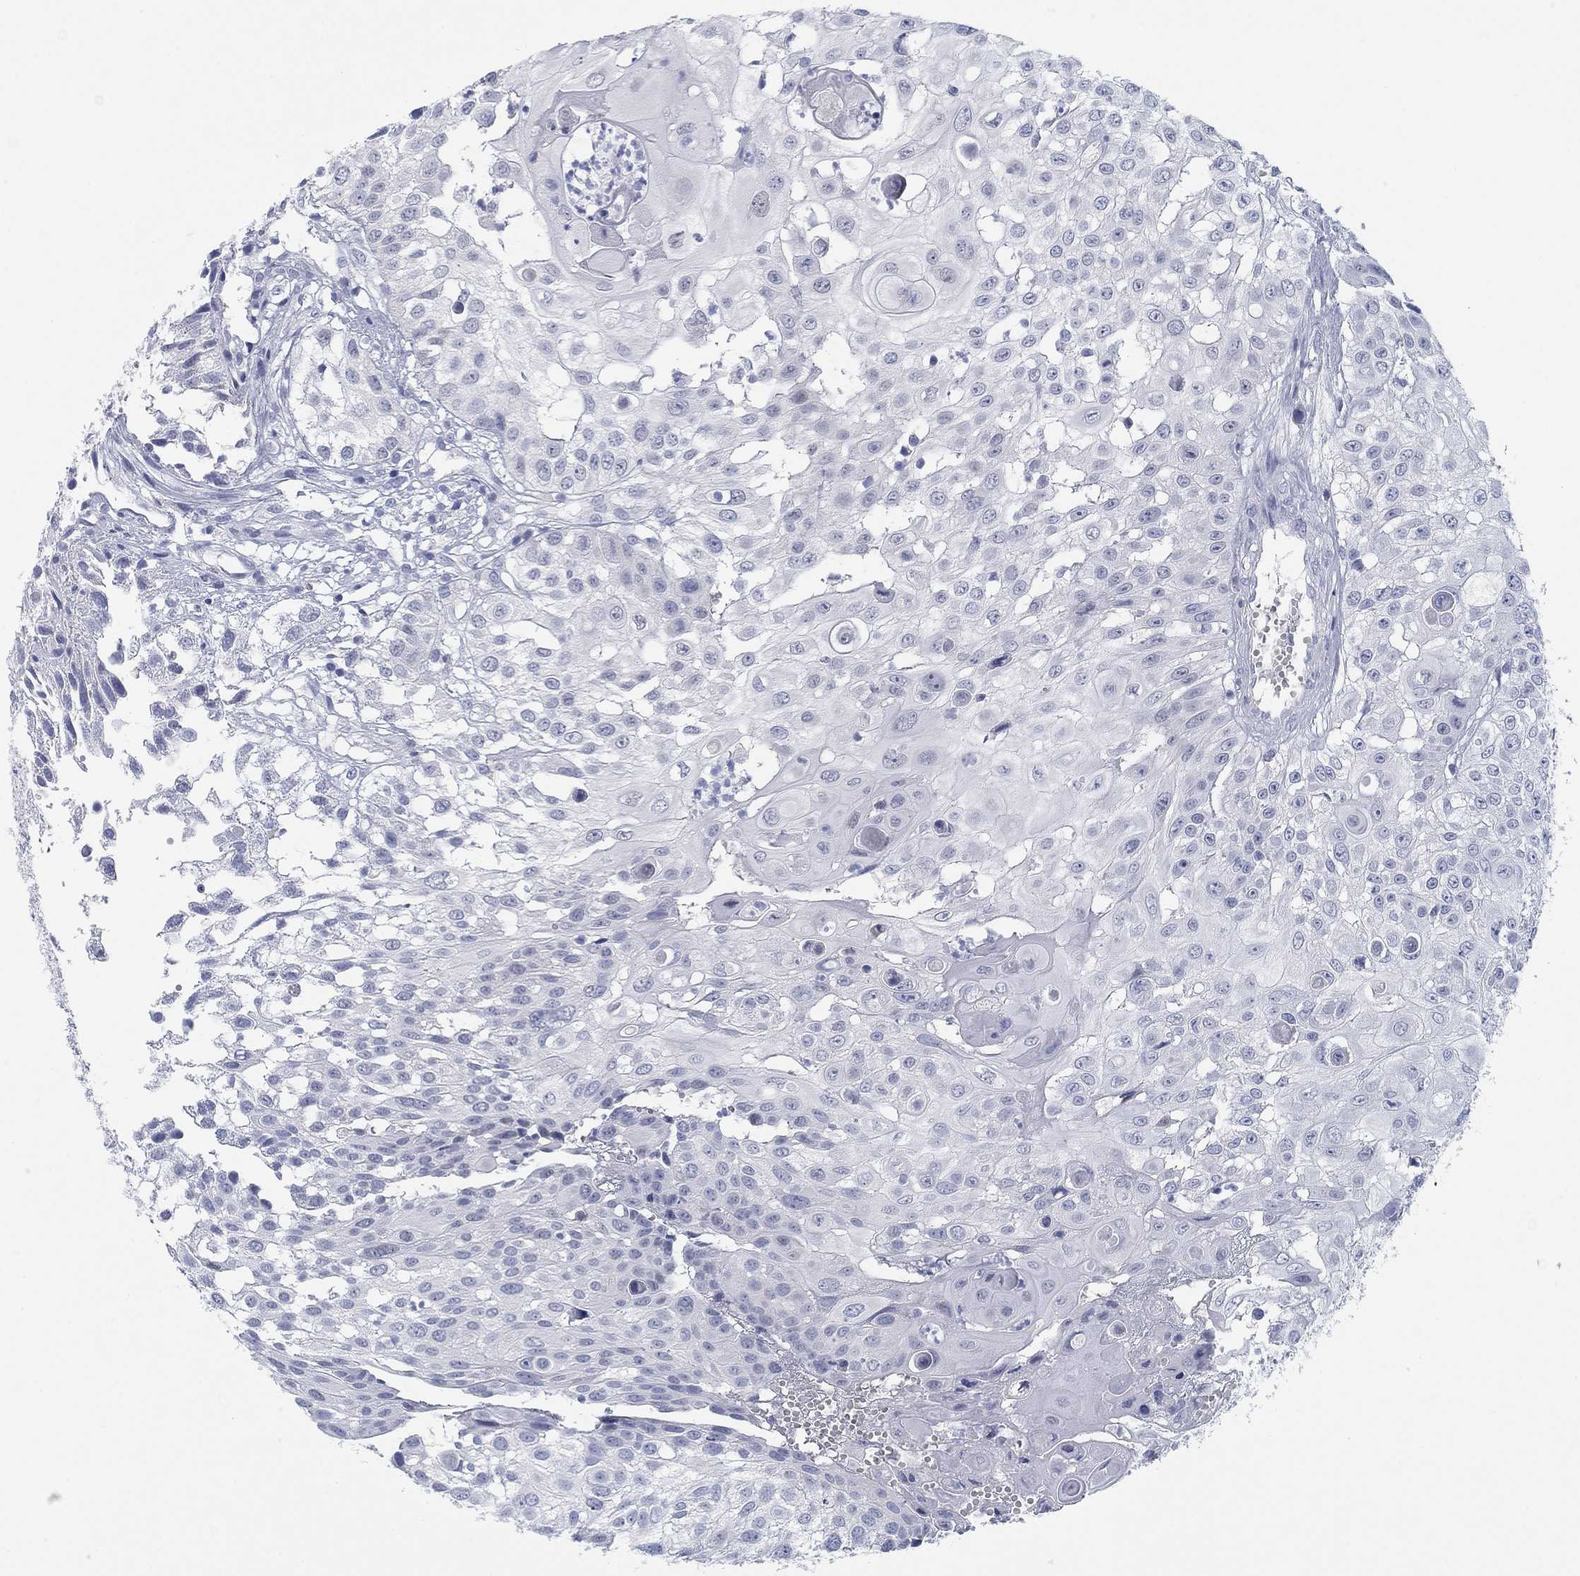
{"staining": {"intensity": "negative", "quantity": "none", "location": "none"}, "tissue": "urothelial cancer", "cell_type": "Tumor cells", "image_type": "cancer", "snomed": [{"axis": "morphology", "description": "Urothelial carcinoma, High grade"}, {"axis": "topography", "description": "Urinary bladder"}], "caption": "Human urothelial carcinoma (high-grade) stained for a protein using IHC demonstrates no expression in tumor cells.", "gene": "DNAL1", "patient": {"sex": "female", "age": 79}}